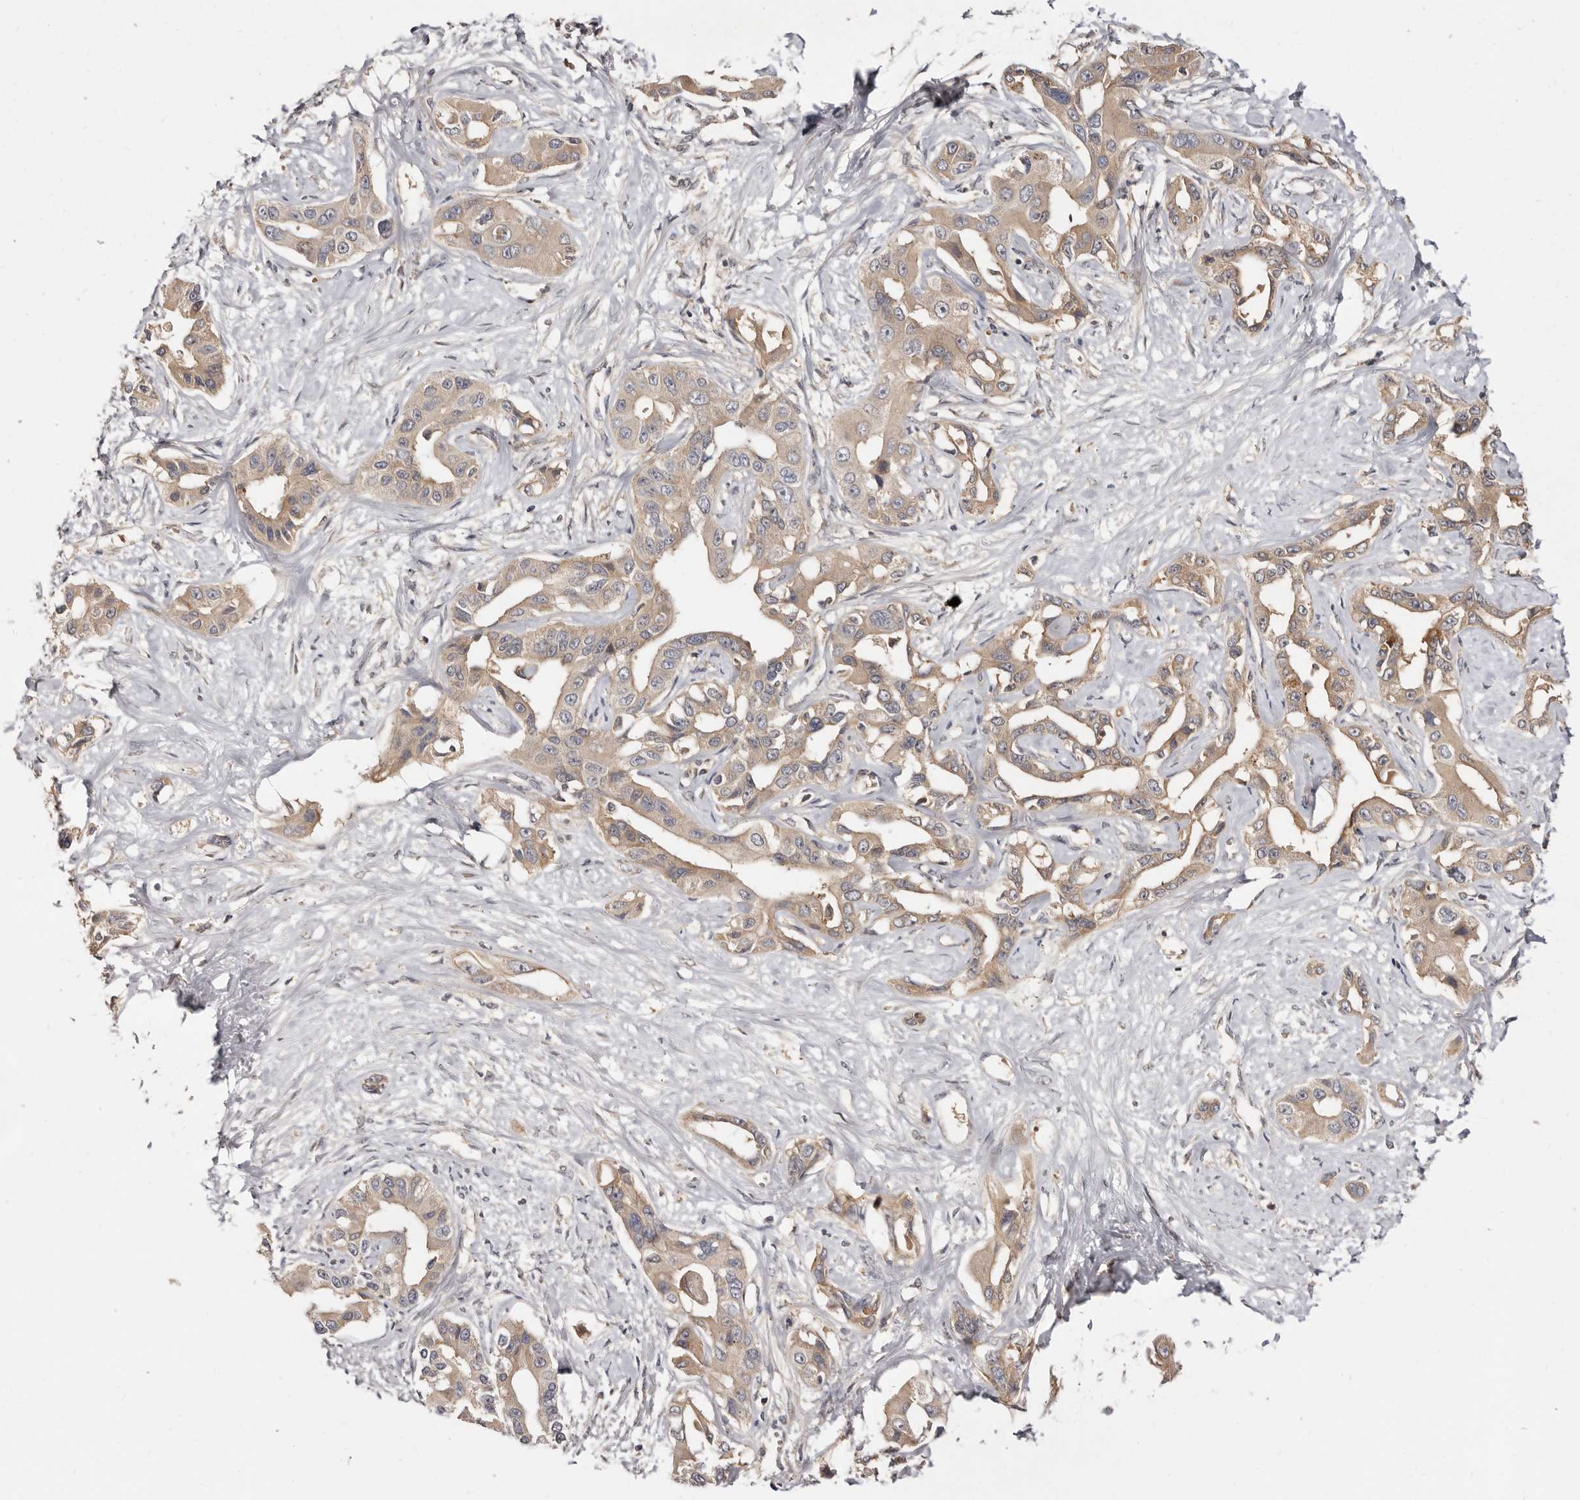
{"staining": {"intensity": "weak", "quantity": ">75%", "location": "cytoplasmic/membranous"}, "tissue": "liver cancer", "cell_type": "Tumor cells", "image_type": "cancer", "snomed": [{"axis": "morphology", "description": "Cholangiocarcinoma"}, {"axis": "topography", "description": "Liver"}], "caption": "A brown stain highlights weak cytoplasmic/membranous positivity of a protein in human liver cholangiocarcinoma tumor cells.", "gene": "INAVA", "patient": {"sex": "male", "age": 59}}